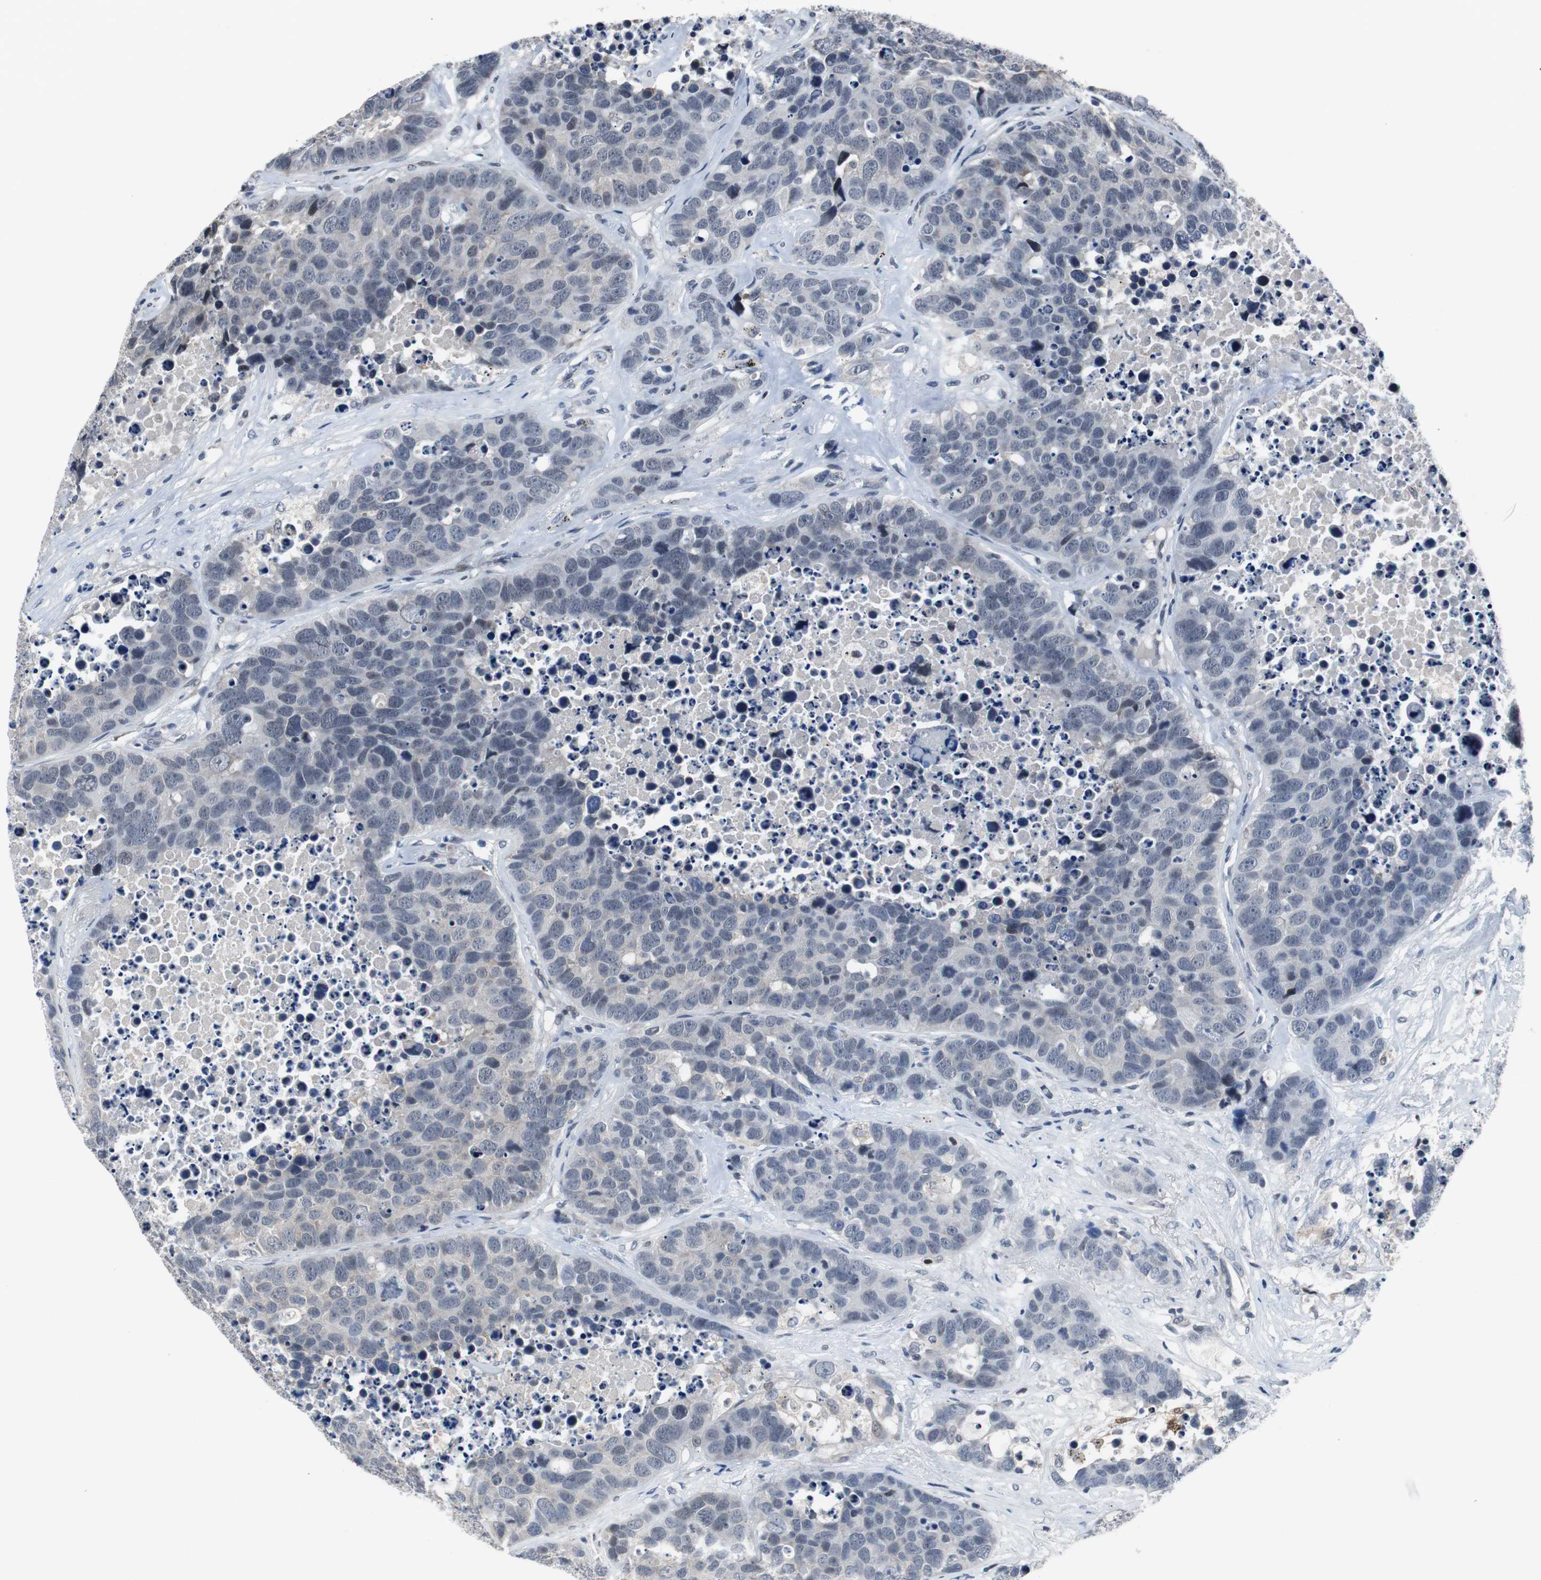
{"staining": {"intensity": "negative", "quantity": "none", "location": "none"}, "tissue": "carcinoid", "cell_type": "Tumor cells", "image_type": "cancer", "snomed": [{"axis": "morphology", "description": "Carcinoid, malignant, NOS"}, {"axis": "topography", "description": "Lung"}], "caption": "IHC of carcinoid (malignant) displays no expression in tumor cells.", "gene": "TP63", "patient": {"sex": "male", "age": 60}}